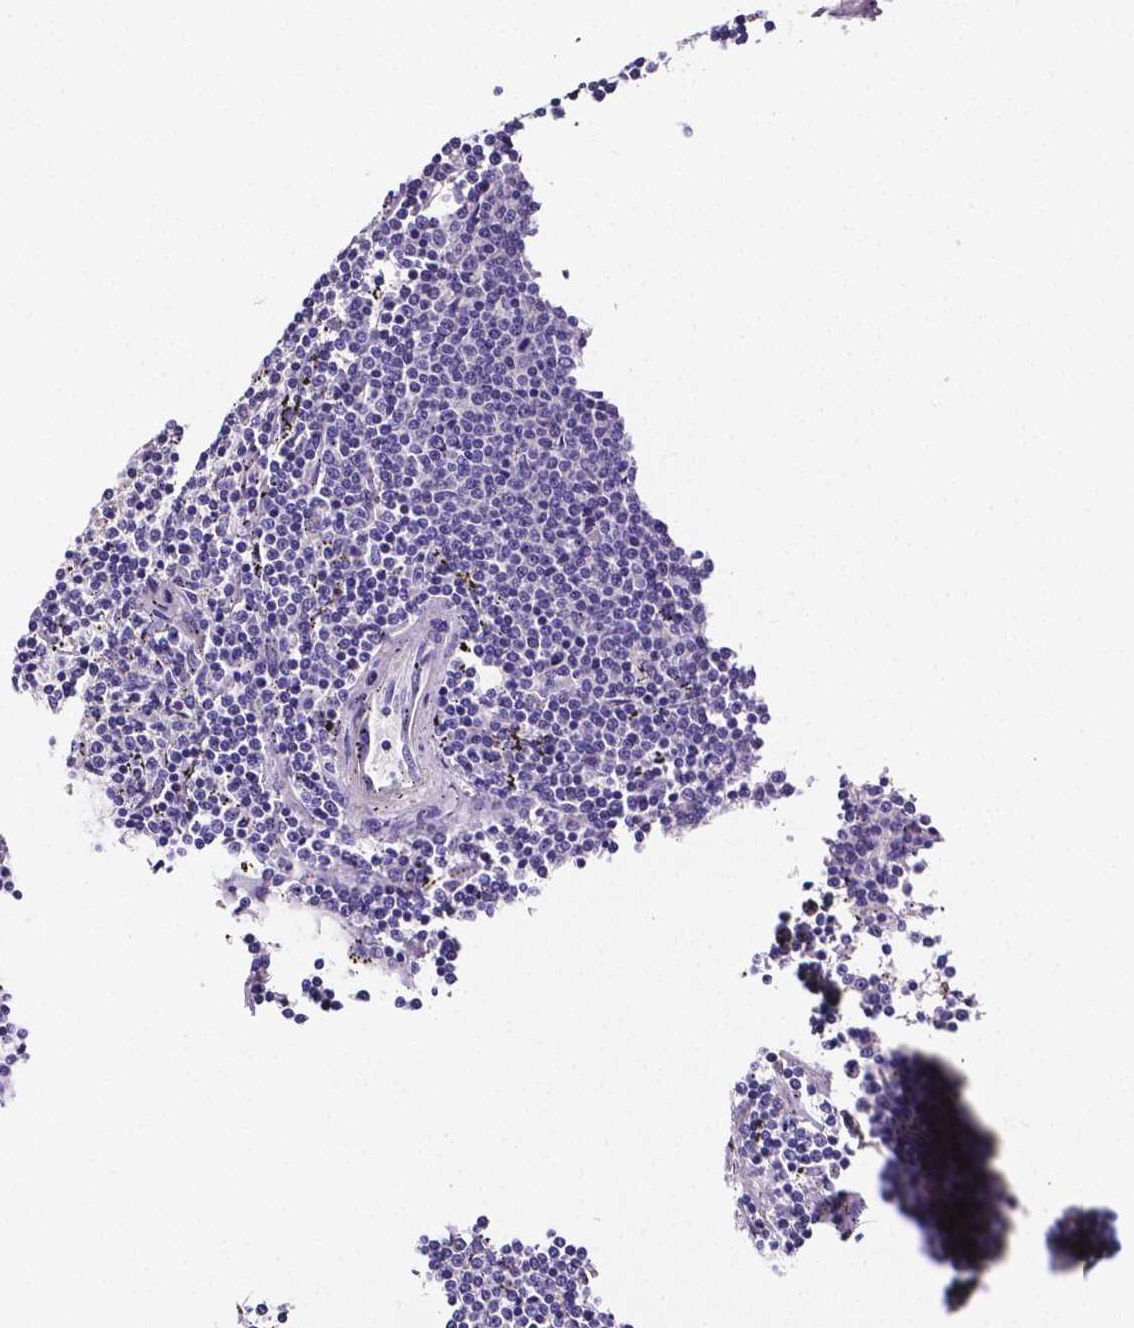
{"staining": {"intensity": "negative", "quantity": "none", "location": "none"}, "tissue": "lymphoma", "cell_type": "Tumor cells", "image_type": "cancer", "snomed": [{"axis": "morphology", "description": "Malignant lymphoma, non-Hodgkin's type, Low grade"}, {"axis": "topography", "description": "Spleen"}], "caption": "Tumor cells are negative for protein expression in human malignant lymphoma, non-Hodgkin's type (low-grade).", "gene": "NRGN", "patient": {"sex": "female", "age": 50}}